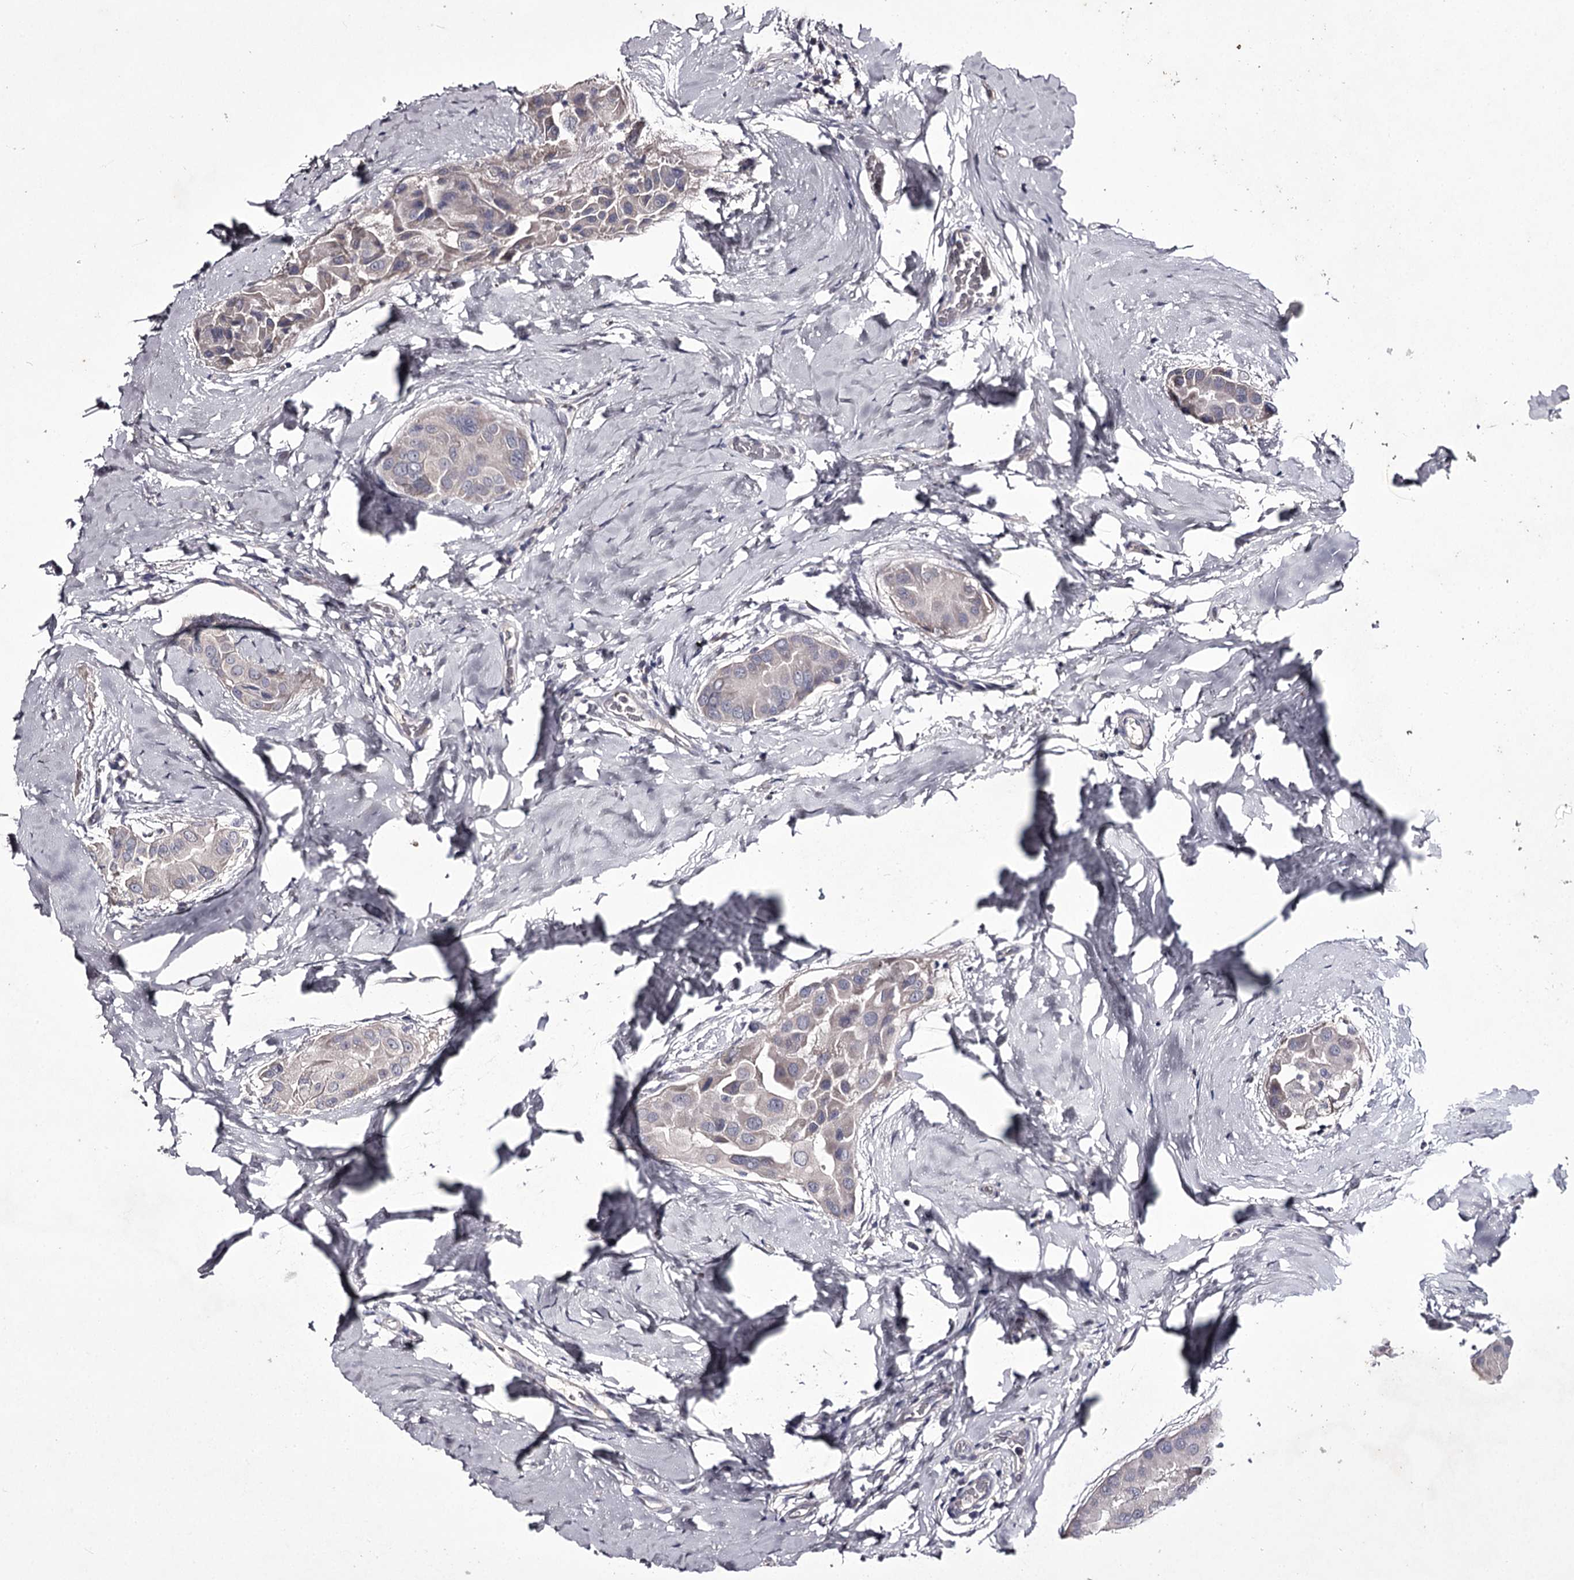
{"staining": {"intensity": "negative", "quantity": "none", "location": "none"}, "tissue": "thyroid cancer", "cell_type": "Tumor cells", "image_type": "cancer", "snomed": [{"axis": "morphology", "description": "Papillary adenocarcinoma, NOS"}, {"axis": "topography", "description": "Thyroid gland"}], "caption": "Photomicrograph shows no significant protein expression in tumor cells of thyroid cancer (papillary adenocarcinoma).", "gene": "PRM2", "patient": {"sex": "male", "age": 33}}